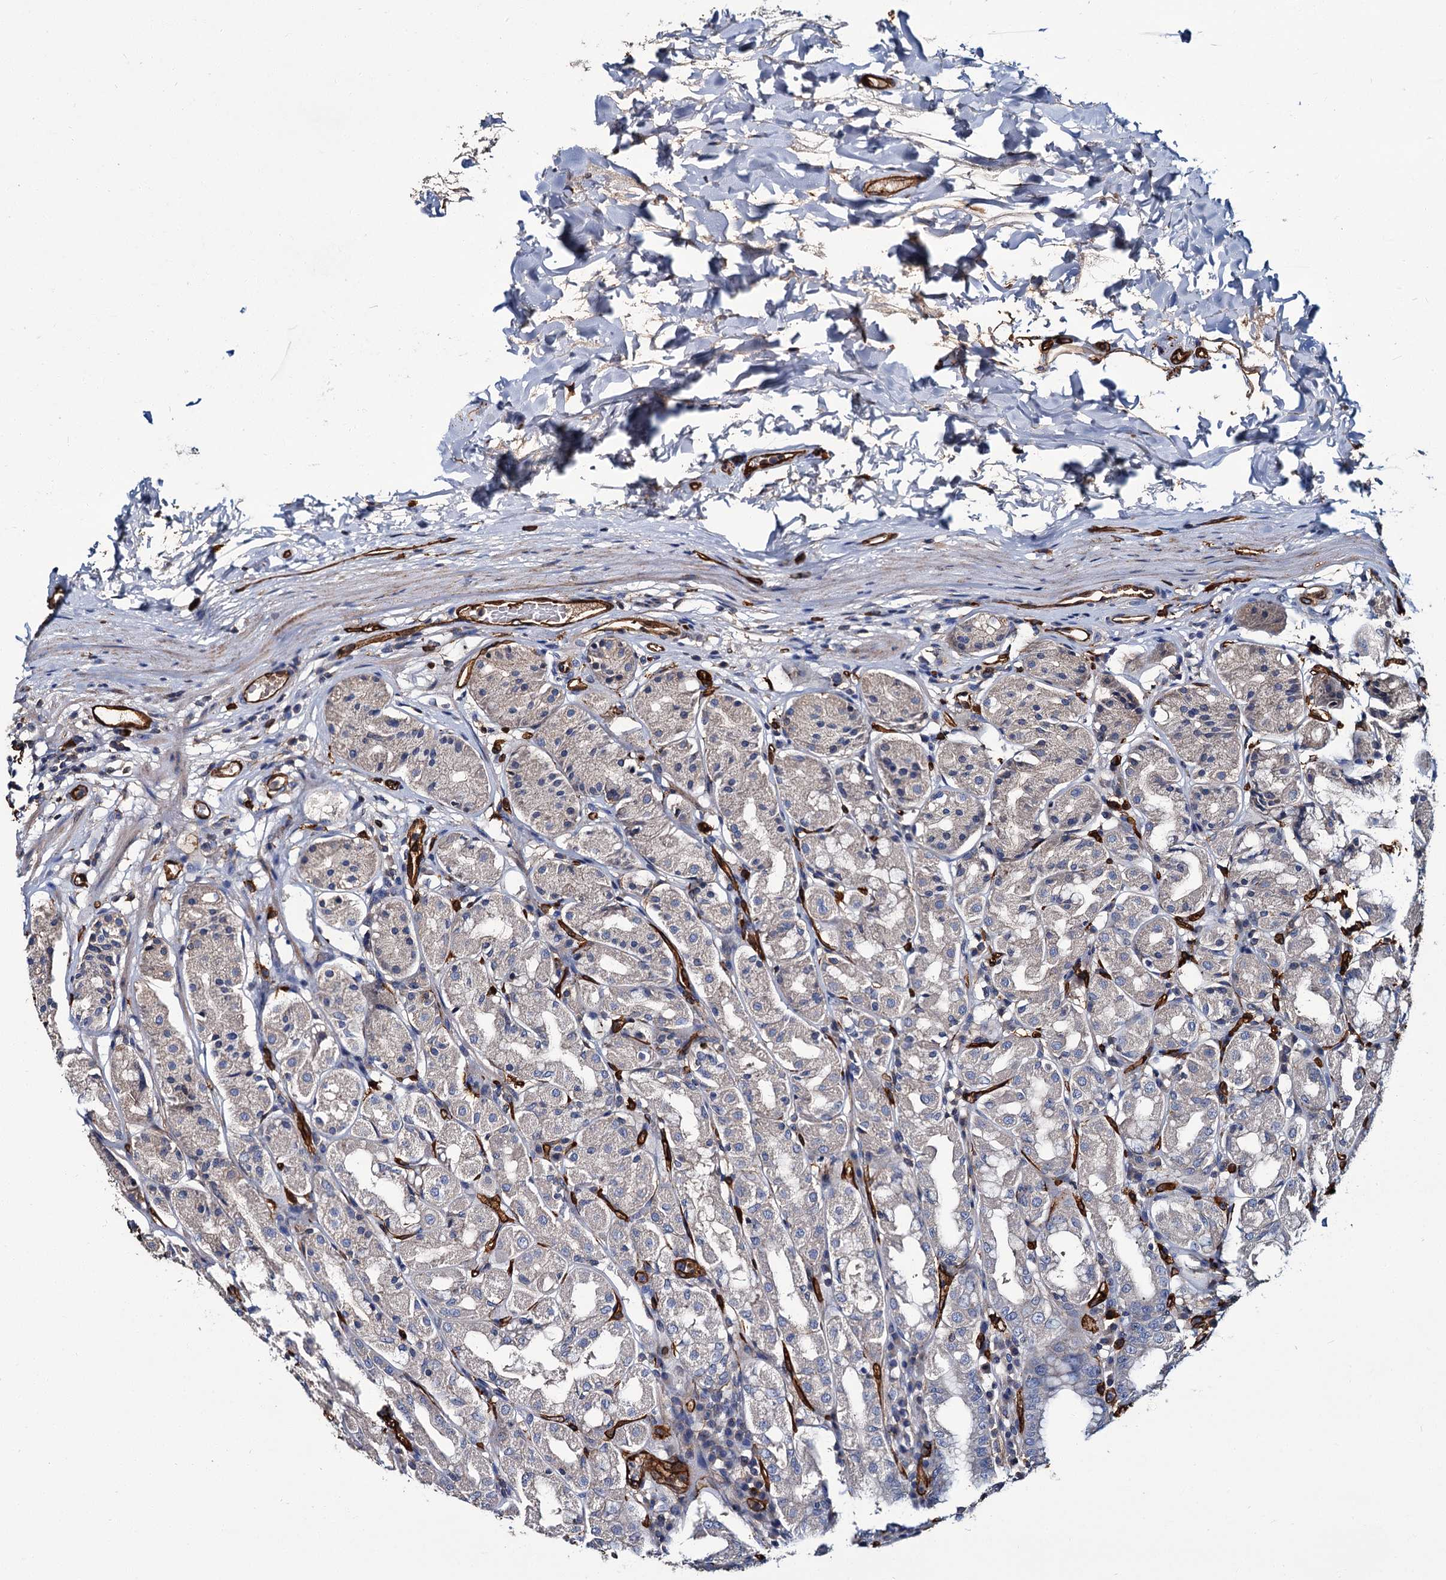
{"staining": {"intensity": "negative", "quantity": "none", "location": "none"}, "tissue": "stomach", "cell_type": "Glandular cells", "image_type": "normal", "snomed": [{"axis": "morphology", "description": "Normal tissue, NOS"}, {"axis": "topography", "description": "Stomach"}, {"axis": "topography", "description": "Stomach, lower"}], "caption": "Stomach was stained to show a protein in brown. There is no significant staining in glandular cells. (DAB IHC with hematoxylin counter stain).", "gene": "CACNA1C", "patient": {"sex": "female", "age": 56}}